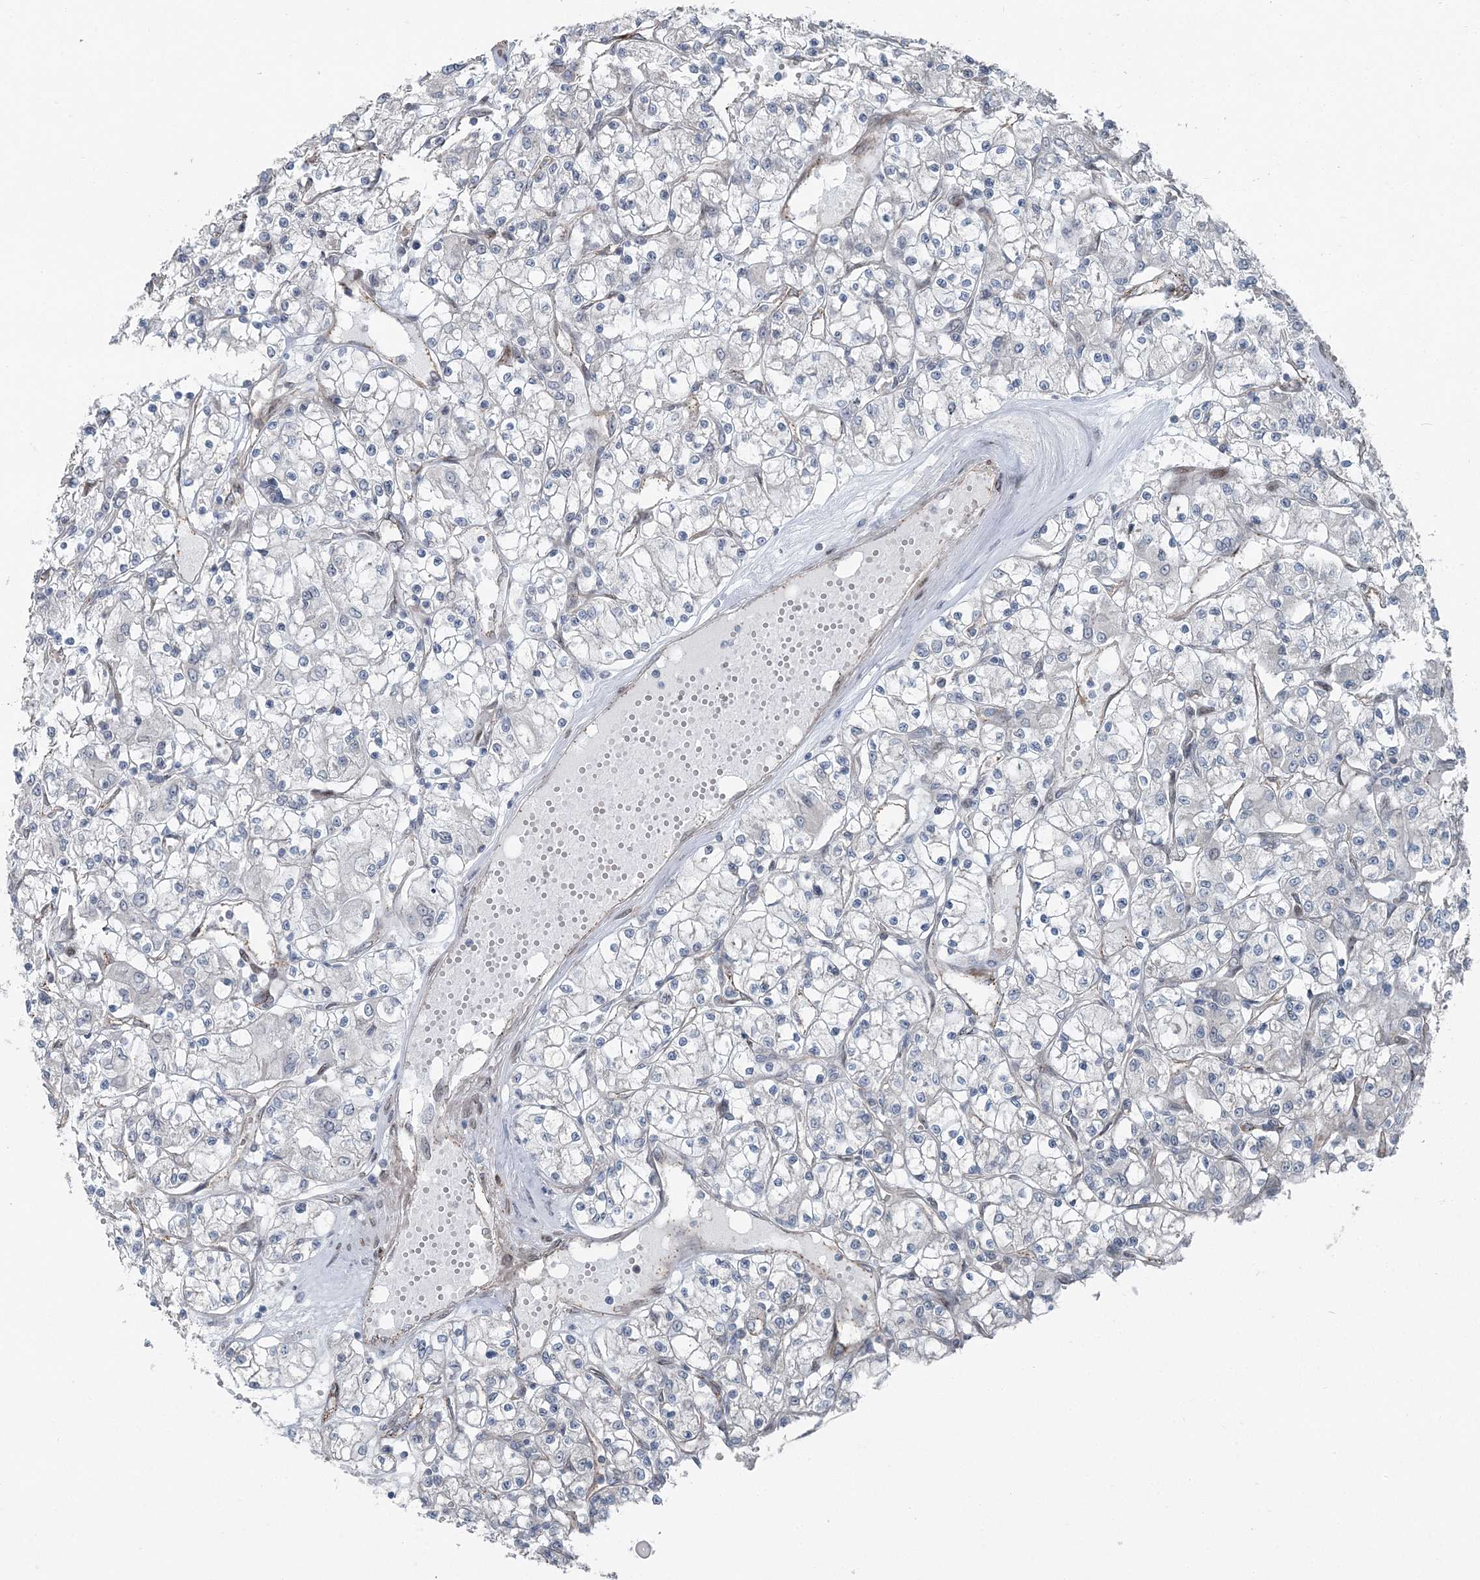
{"staining": {"intensity": "negative", "quantity": "none", "location": "none"}, "tissue": "renal cancer", "cell_type": "Tumor cells", "image_type": "cancer", "snomed": [{"axis": "morphology", "description": "Adenocarcinoma, NOS"}, {"axis": "topography", "description": "Kidney"}], "caption": "Immunohistochemistry of renal cancer (adenocarcinoma) reveals no positivity in tumor cells. (Brightfield microscopy of DAB IHC at high magnification).", "gene": "FBXL17", "patient": {"sex": "female", "age": 59}}